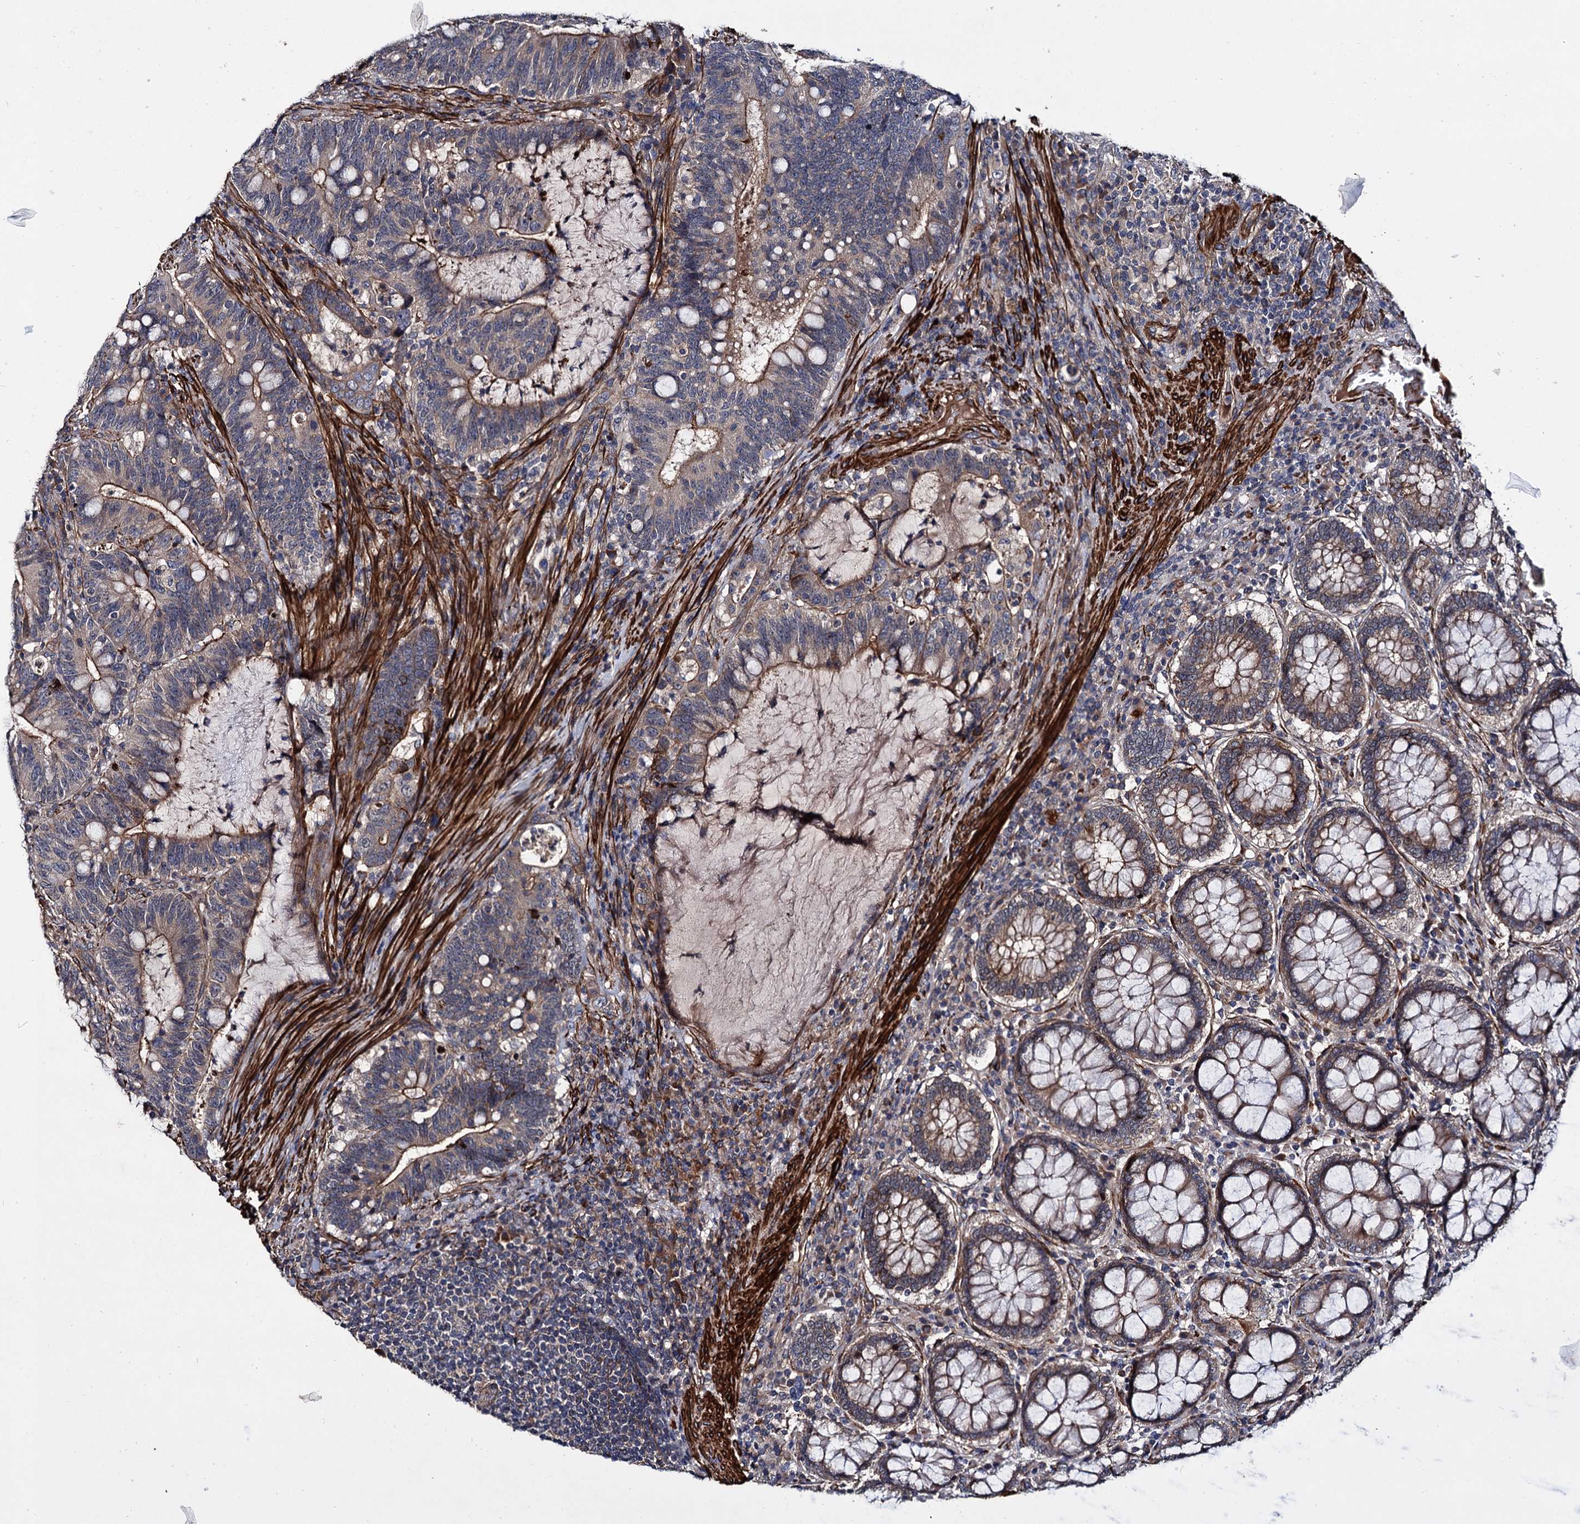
{"staining": {"intensity": "moderate", "quantity": "<25%", "location": "cytoplasmic/membranous"}, "tissue": "colorectal cancer", "cell_type": "Tumor cells", "image_type": "cancer", "snomed": [{"axis": "morphology", "description": "Adenocarcinoma, NOS"}, {"axis": "topography", "description": "Colon"}], "caption": "This photomicrograph displays immunohistochemistry (IHC) staining of human colorectal cancer, with low moderate cytoplasmic/membranous positivity in about <25% of tumor cells.", "gene": "ISM2", "patient": {"sex": "female", "age": 66}}